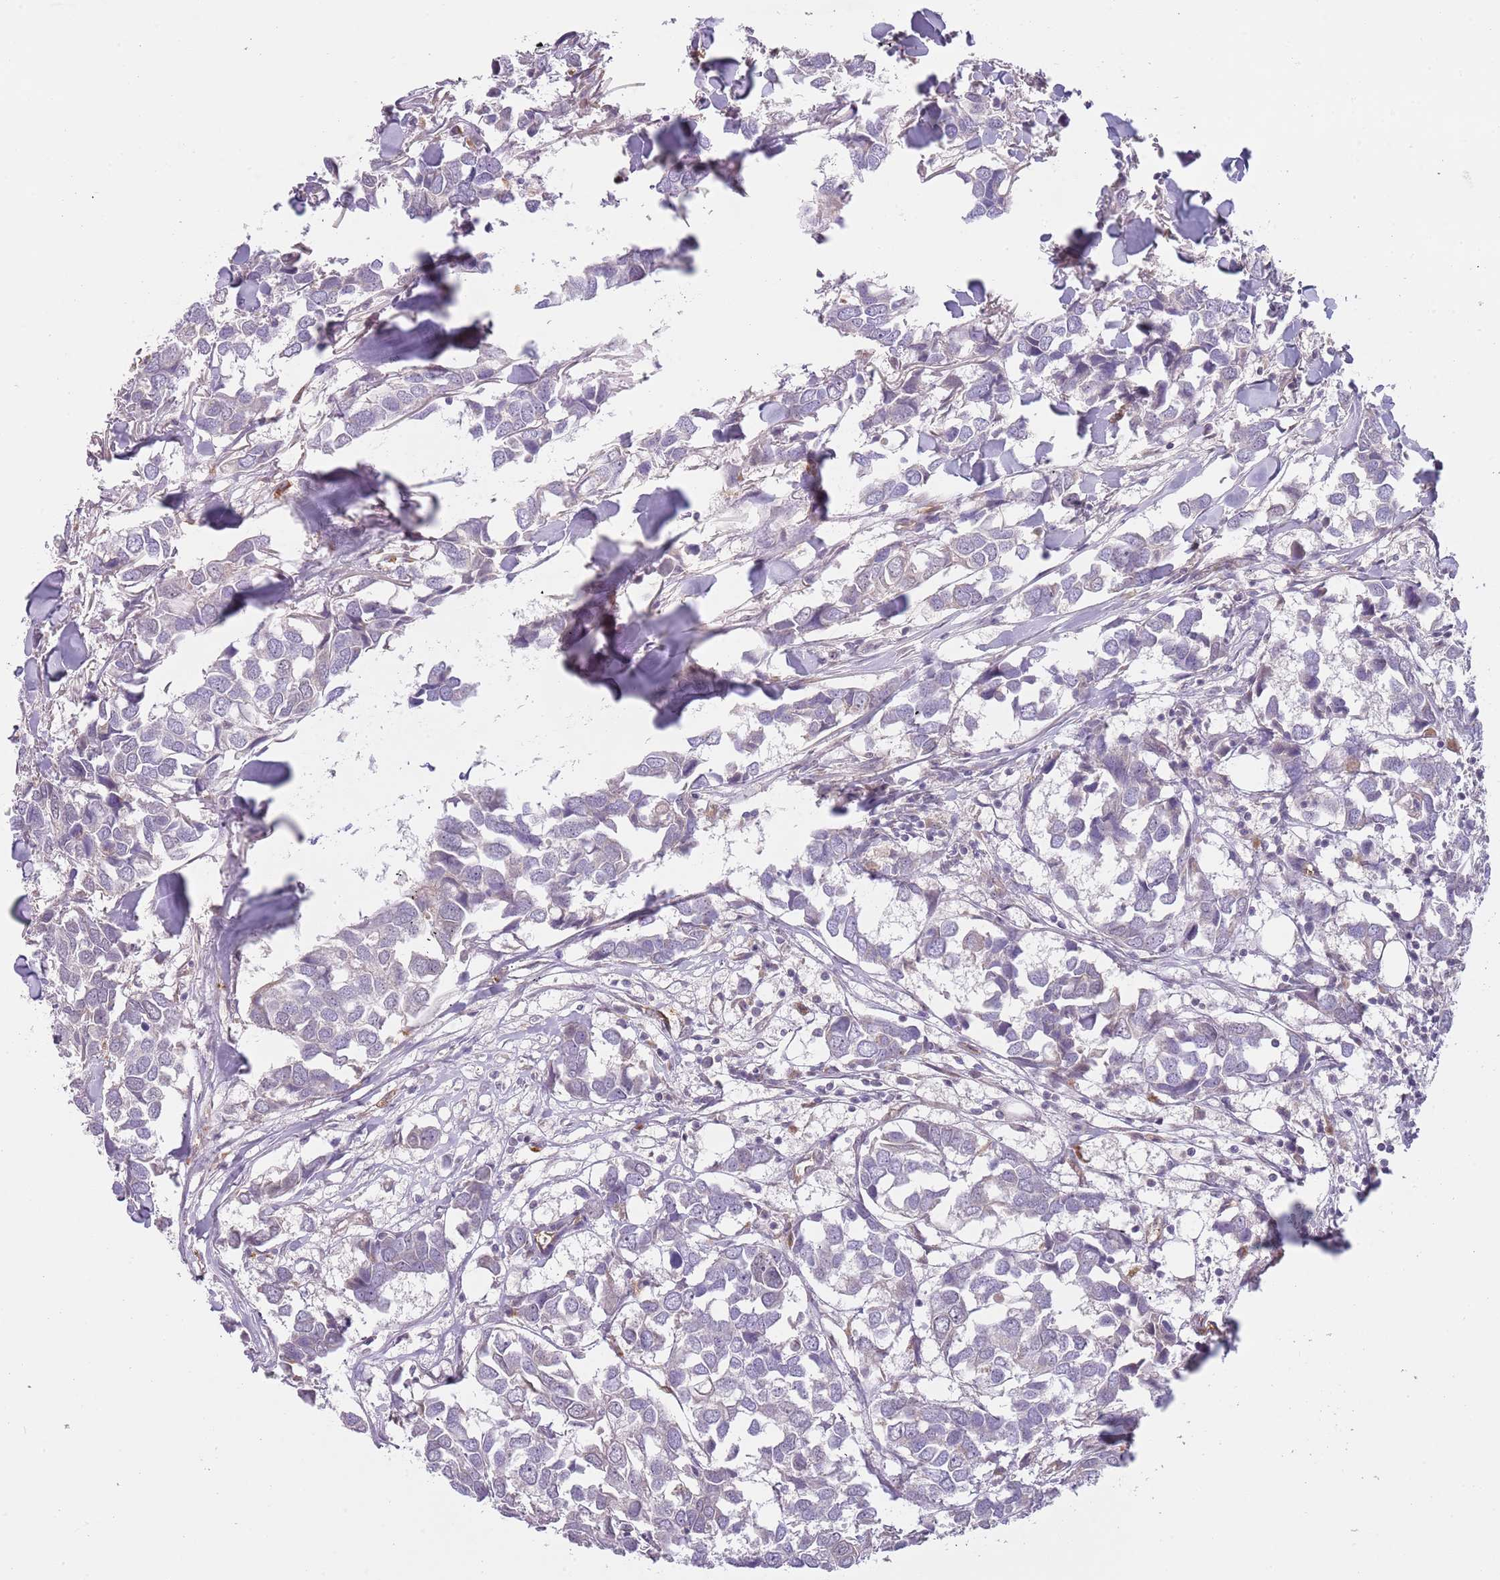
{"staining": {"intensity": "negative", "quantity": "none", "location": "none"}, "tissue": "breast cancer", "cell_type": "Tumor cells", "image_type": "cancer", "snomed": [{"axis": "morphology", "description": "Duct carcinoma"}, {"axis": "topography", "description": "Breast"}], "caption": "DAB immunohistochemical staining of human breast cancer (intraductal carcinoma) demonstrates no significant positivity in tumor cells. (Stains: DAB IHC with hematoxylin counter stain, Microscopy: brightfield microscopy at high magnification).", "gene": "SKOR2", "patient": {"sex": "female", "age": 83}}